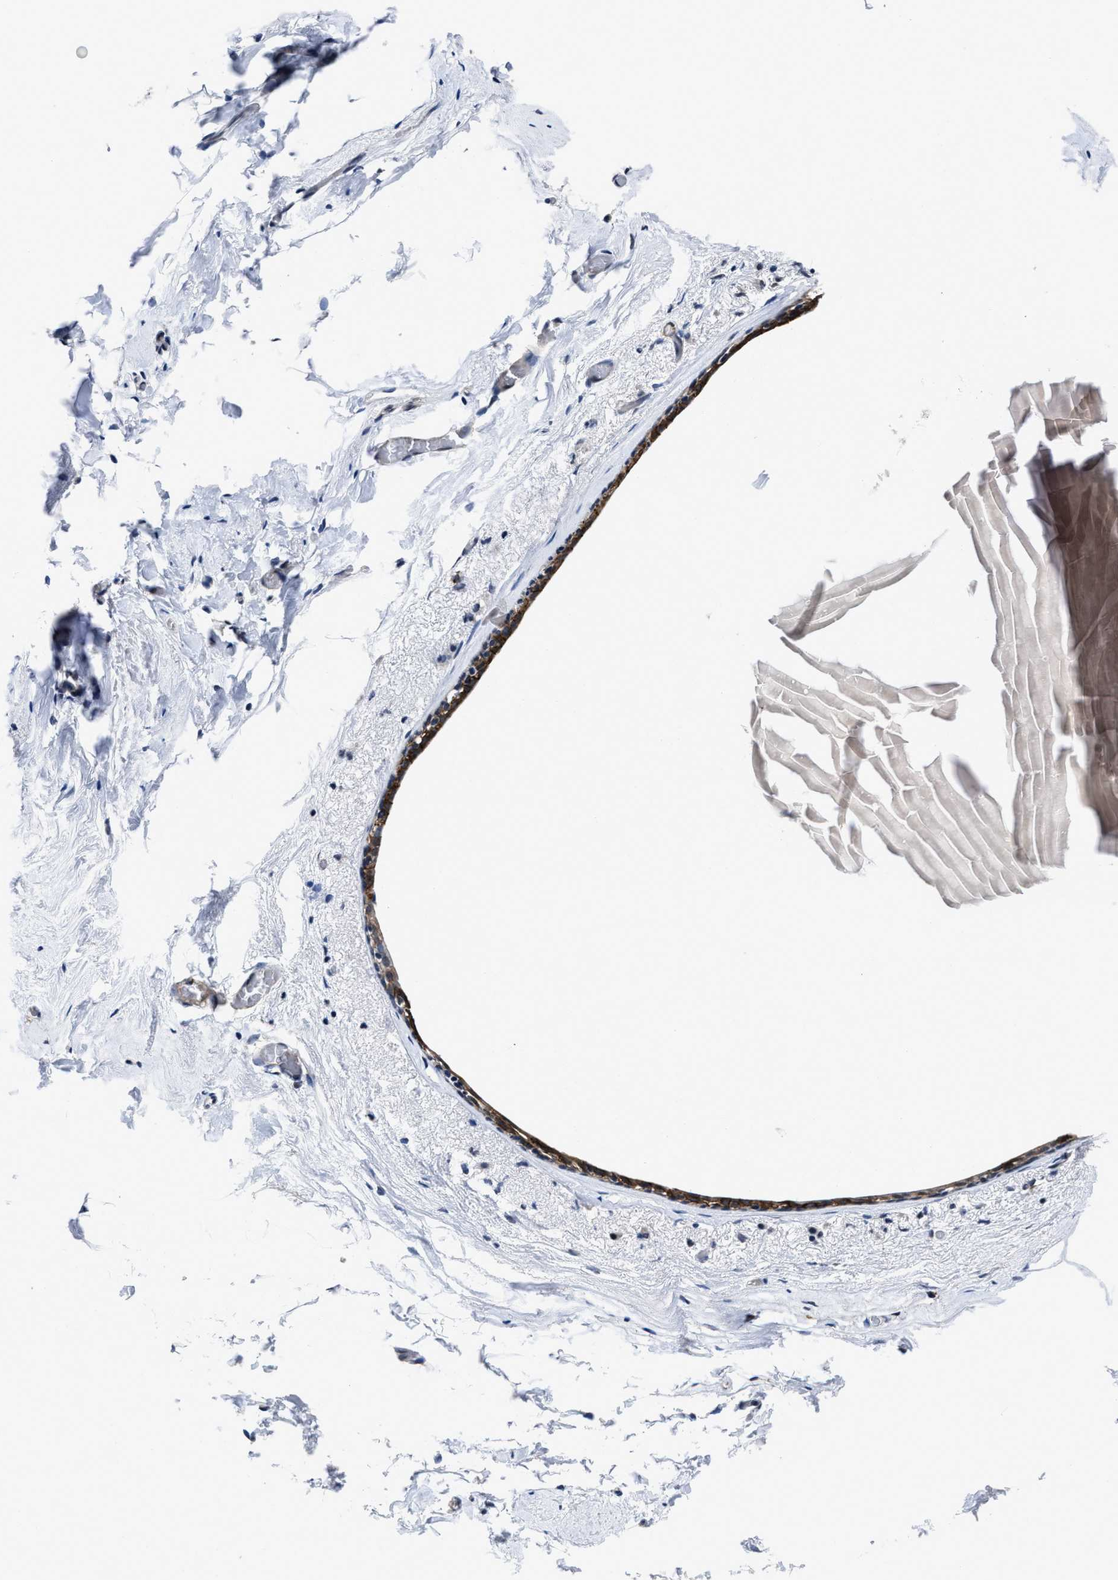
{"staining": {"intensity": "moderate", "quantity": ">75%", "location": "cytoplasmic/membranous,nuclear"}, "tissue": "breast", "cell_type": "Glandular cells", "image_type": "normal", "snomed": [{"axis": "morphology", "description": "Normal tissue, NOS"}, {"axis": "topography", "description": "Breast"}], "caption": "Breast stained with a protein marker reveals moderate staining in glandular cells.", "gene": "MARCKSL1", "patient": {"sex": "female", "age": 62}}